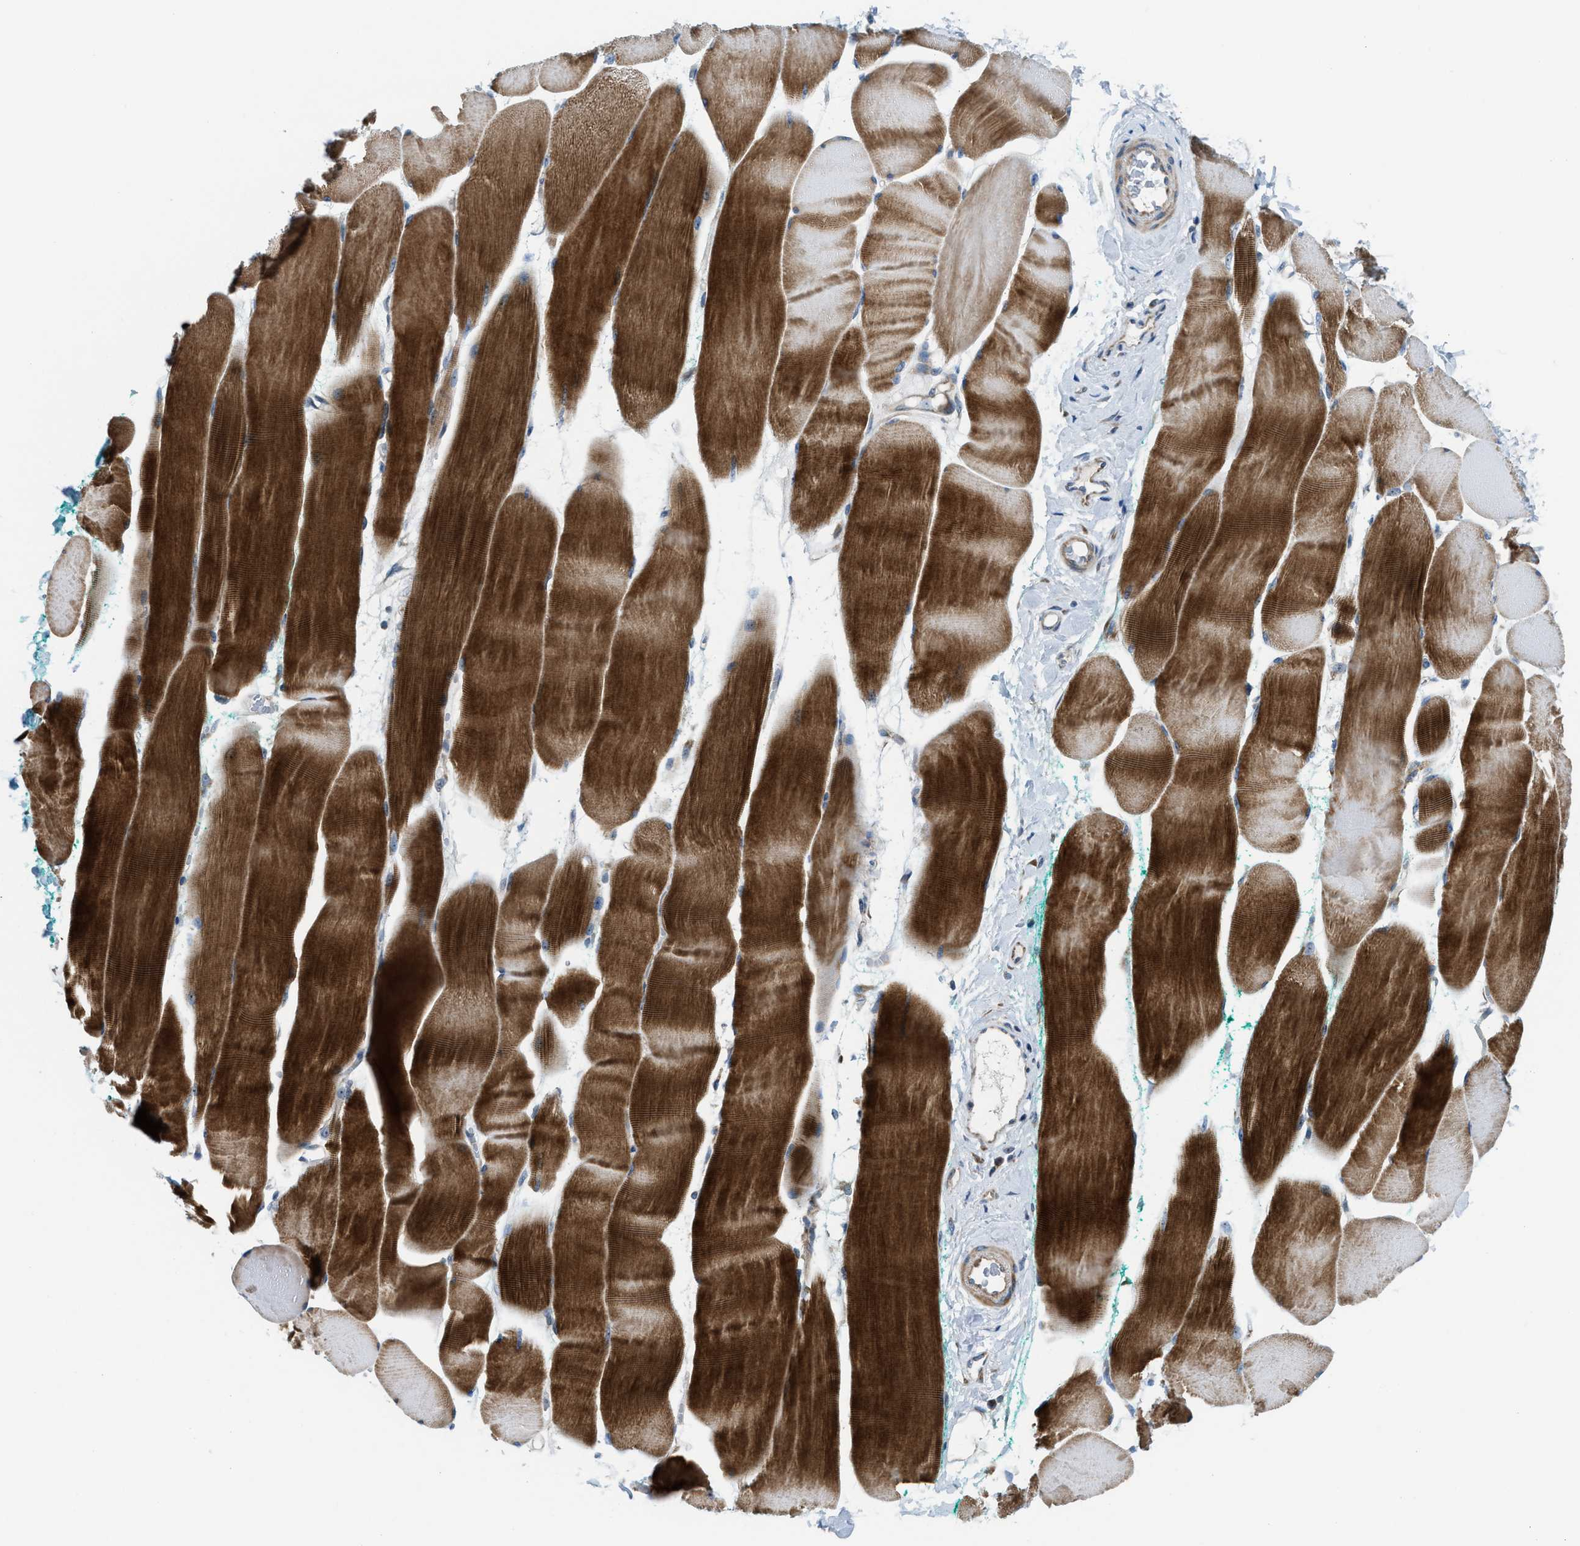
{"staining": {"intensity": "strong", "quantity": ">75%", "location": "cytoplasmic/membranous"}, "tissue": "skeletal muscle", "cell_type": "Myocytes", "image_type": "normal", "snomed": [{"axis": "morphology", "description": "Normal tissue, NOS"}, {"axis": "morphology", "description": "Squamous cell carcinoma, NOS"}, {"axis": "topography", "description": "Skeletal muscle"}], "caption": "Immunohistochemical staining of unremarkable human skeletal muscle displays high levels of strong cytoplasmic/membranous positivity in approximately >75% of myocytes.", "gene": "TPH1", "patient": {"sex": "male", "age": 51}}